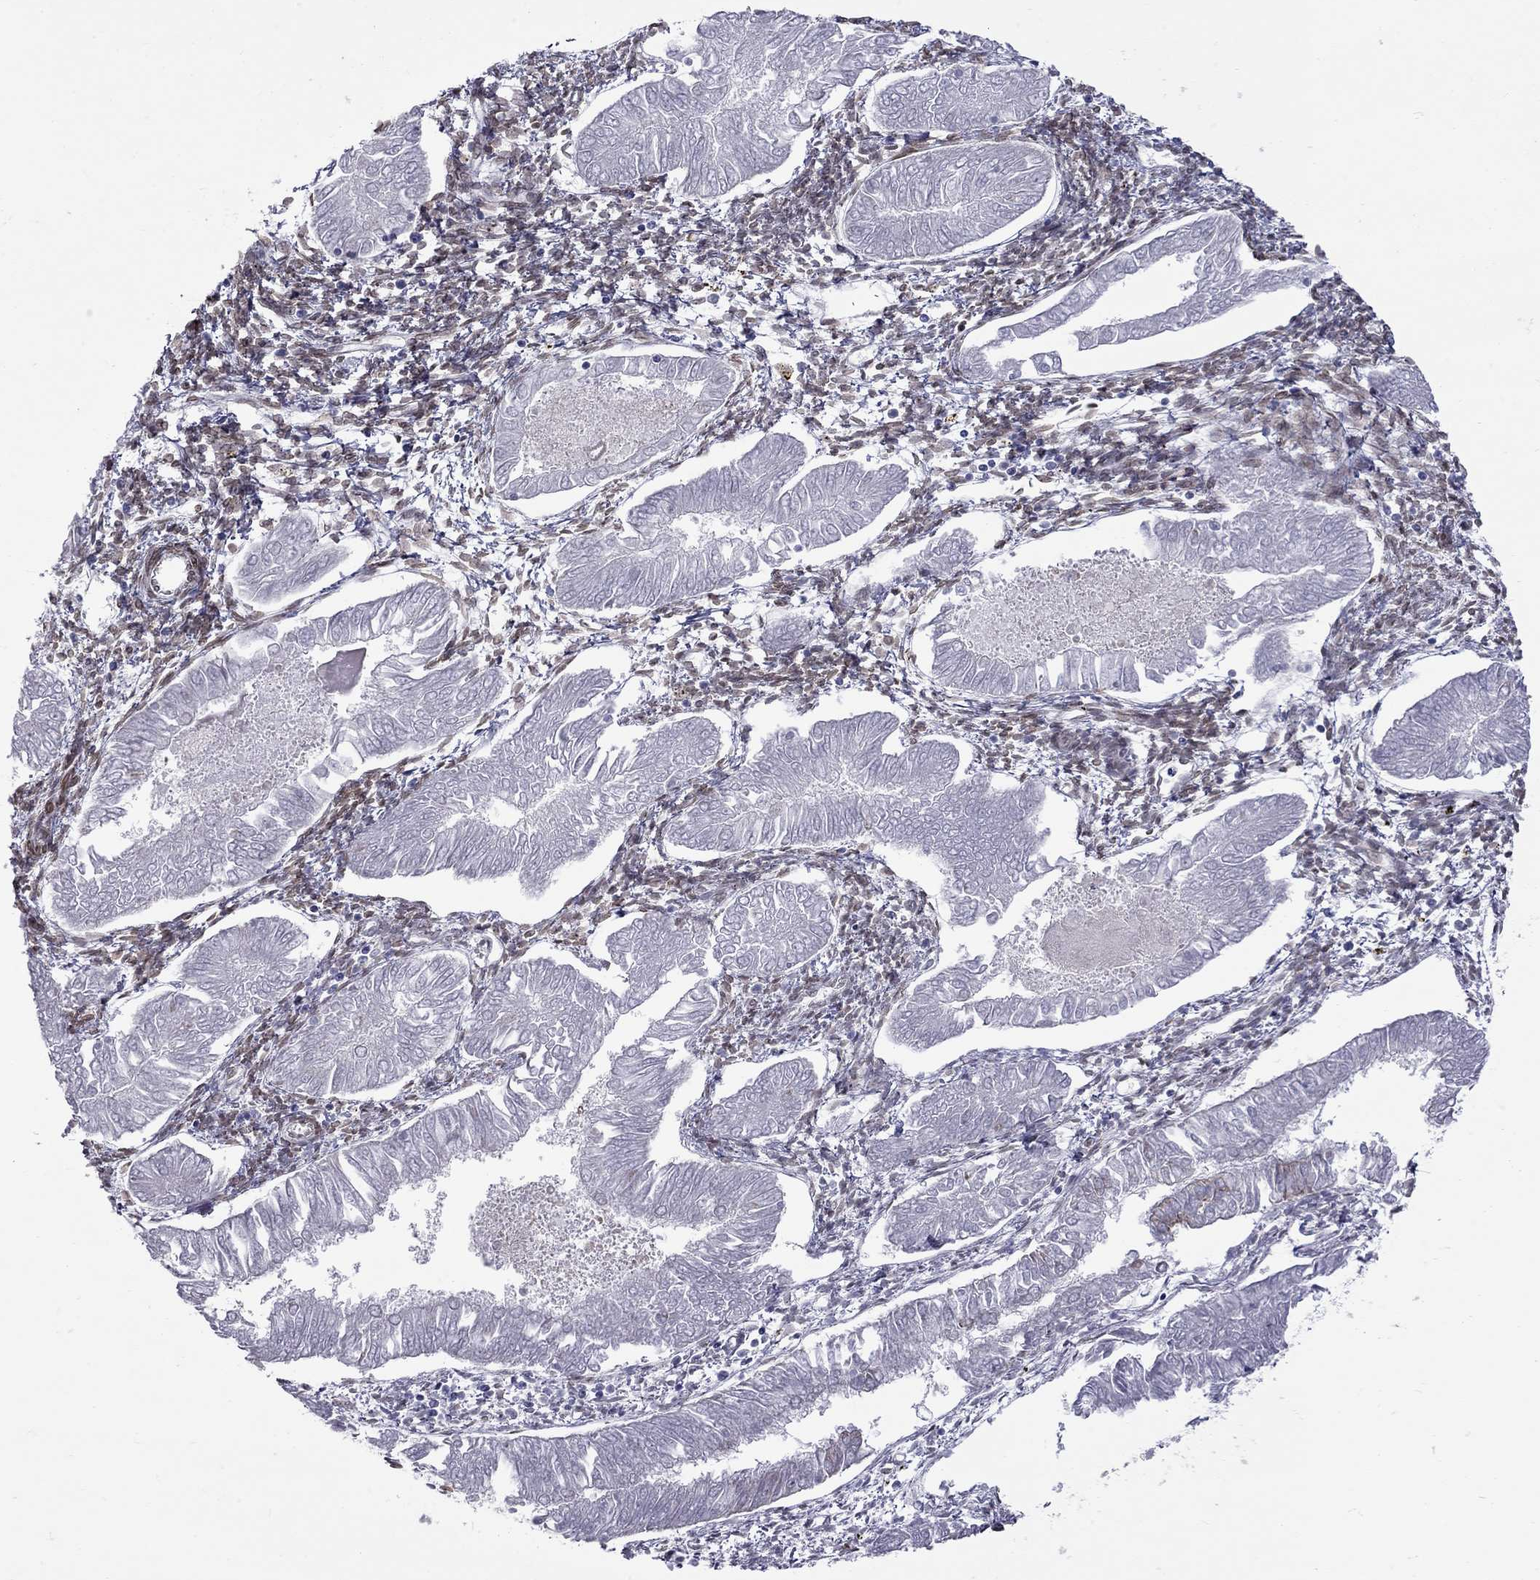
{"staining": {"intensity": "negative", "quantity": "none", "location": "none"}, "tissue": "endometrial cancer", "cell_type": "Tumor cells", "image_type": "cancer", "snomed": [{"axis": "morphology", "description": "Adenocarcinoma, NOS"}, {"axis": "topography", "description": "Endometrium"}], "caption": "A micrograph of endometrial cancer stained for a protein demonstrates no brown staining in tumor cells.", "gene": "CLTCL1", "patient": {"sex": "female", "age": 53}}